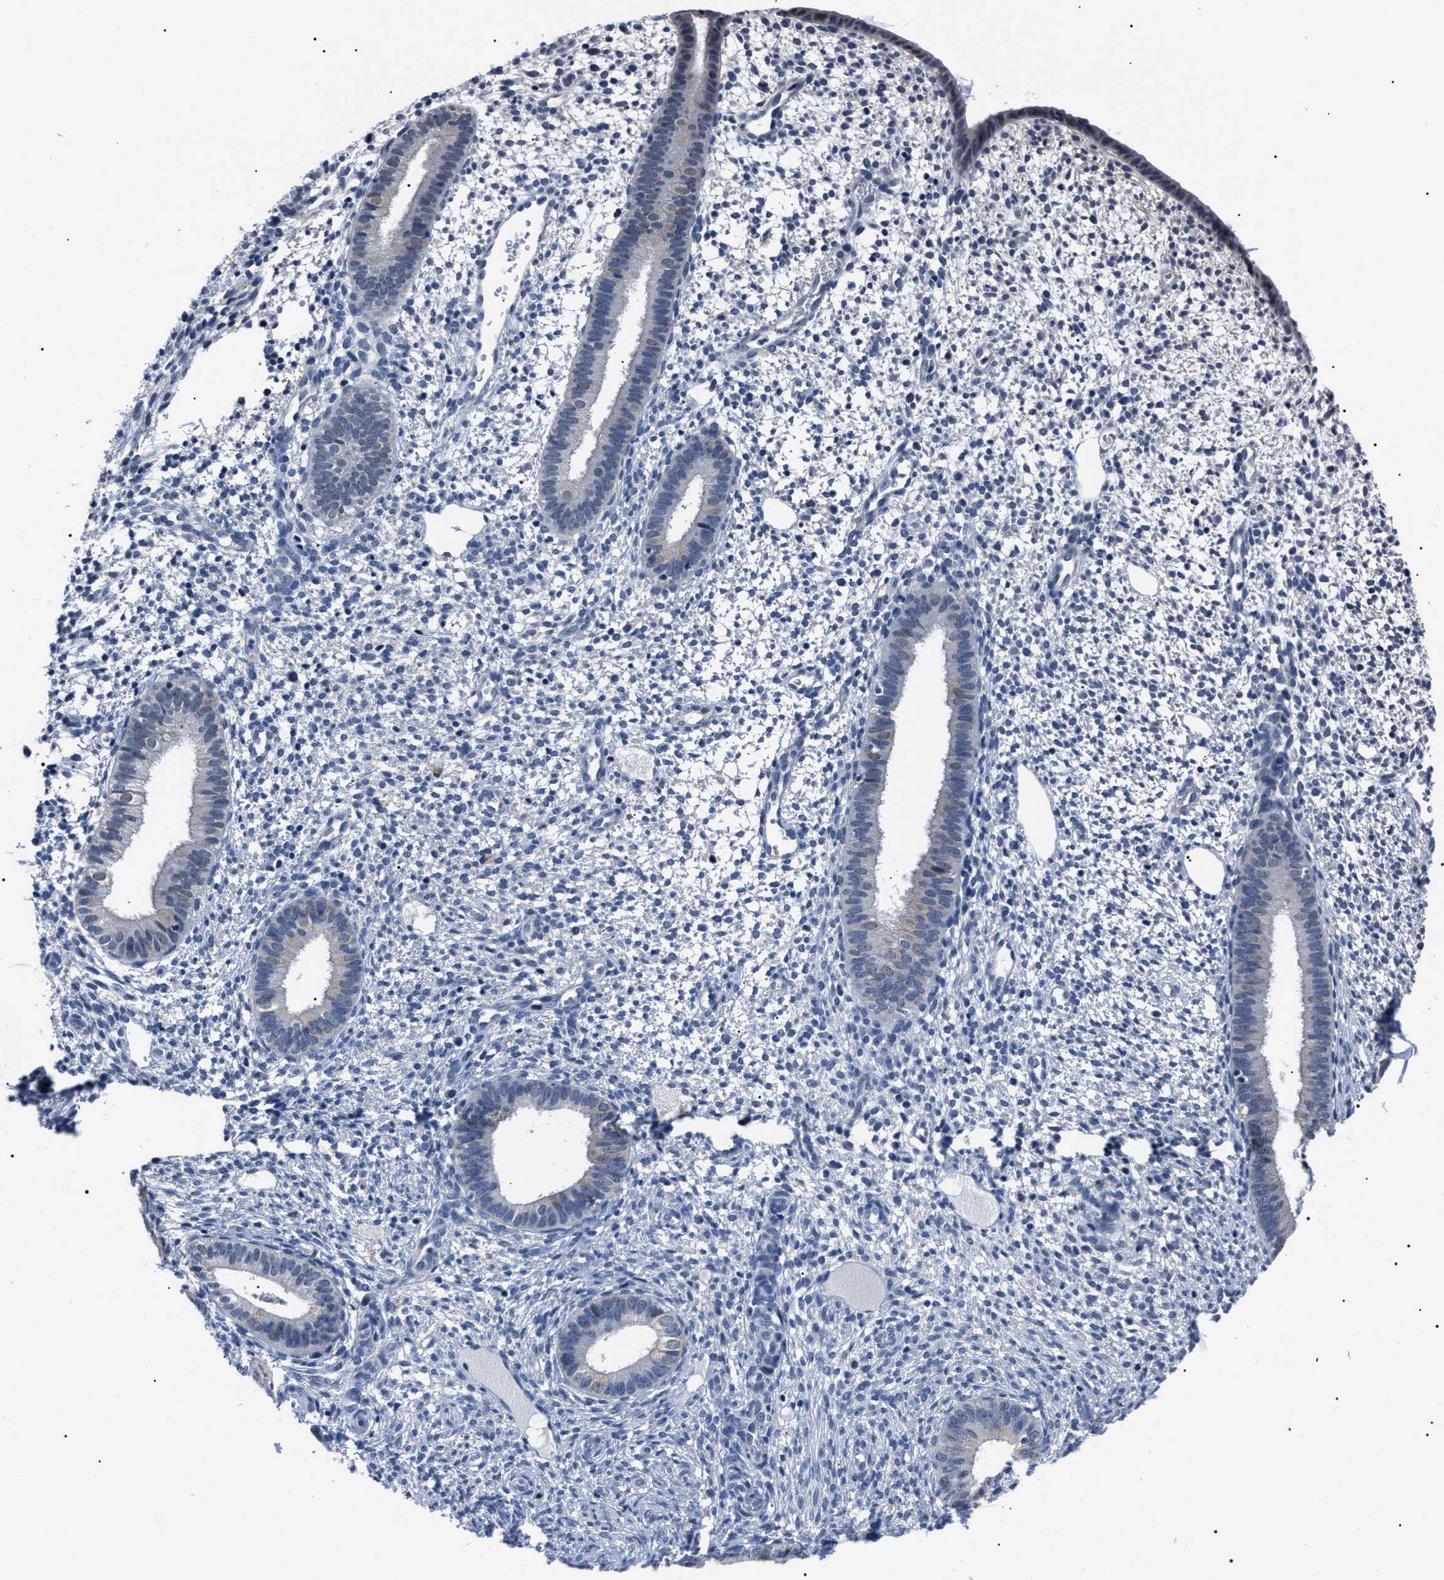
{"staining": {"intensity": "negative", "quantity": "none", "location": "none"}, "tissue": "endometrium", "cell_type": "Cells in endometrial stroma", "image_type": "normal", "snomed": [{"axis": "morphology", "description": "Normal tissue, NOS"}, {"axis": "topography", "description": "Endometrium"}], "caption": "DAB (3,3'-diaminobenzidine) immunohistochemical staining of unremarkable endometrium displays no significant staining in cells in endometrial stroma. The staining is performed using DAB (3,3'-diaminobenzidine) brown chromogen with nuclei counter-stained in using hematoxylin.", "gene": "LRWD1", "patient": {"sex": "female", "age": 46}}